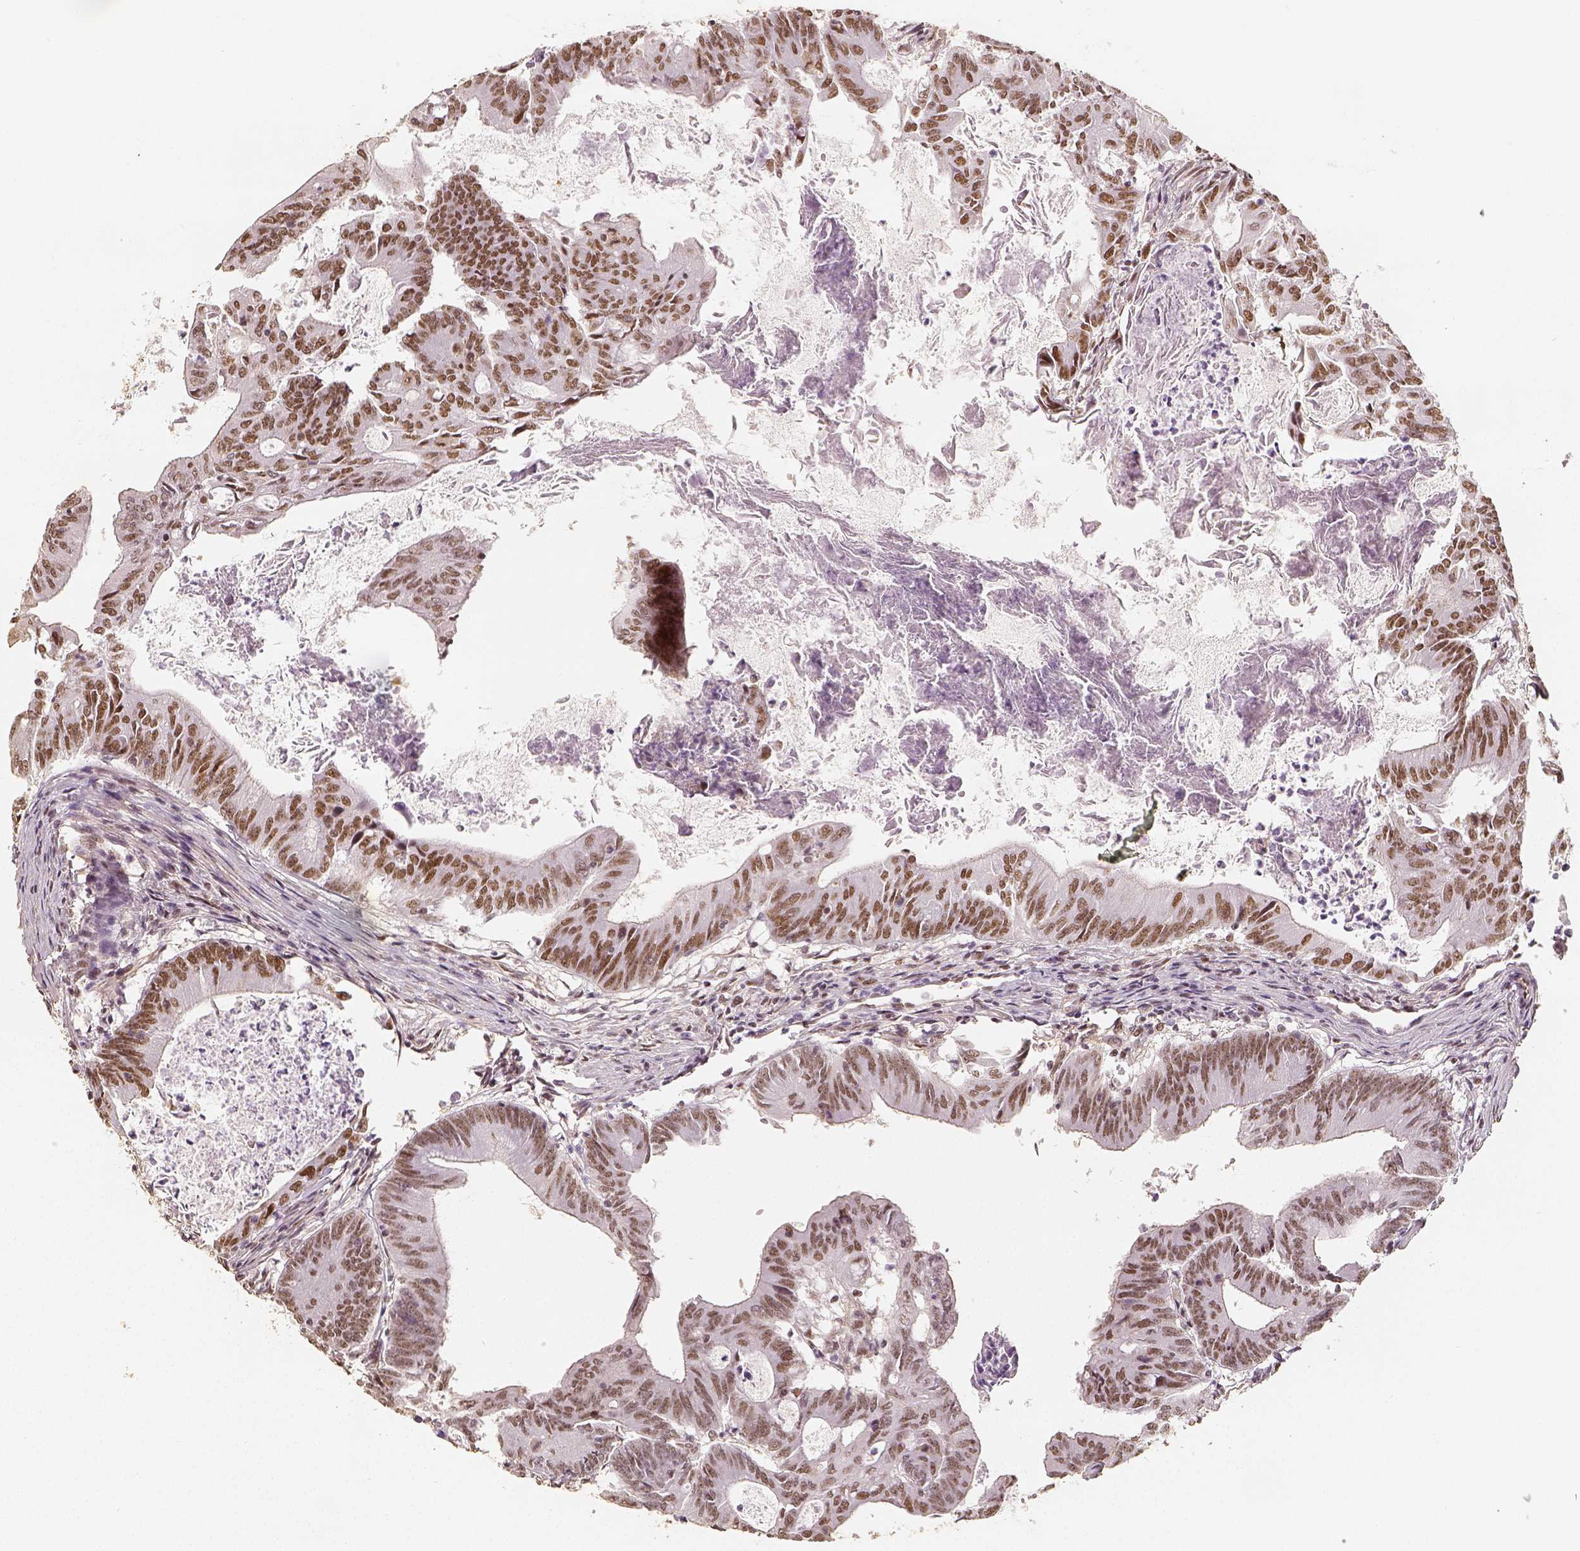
{"staining": {"intensity": "moderate", "quantity": ">75%", "location": "nuclear"}, "tissue": "colorectal cancer", "cell_type": "Tumor cells", "image_type": "cancer", "snomed": [{"axis": "morphology", "description": "Adenocarcinoma, NOS"}, {"axis": "topography", "description": "Colon"}], "caption": "Immunohistochemical staining of colorectal cancer (adenocarcinoma) demonstrates medium levels of moderate nuclear expression in approximately >75% of tumor cells.", "gene": "HDAC1", "patient": {"sex": "female", "age": 70}}